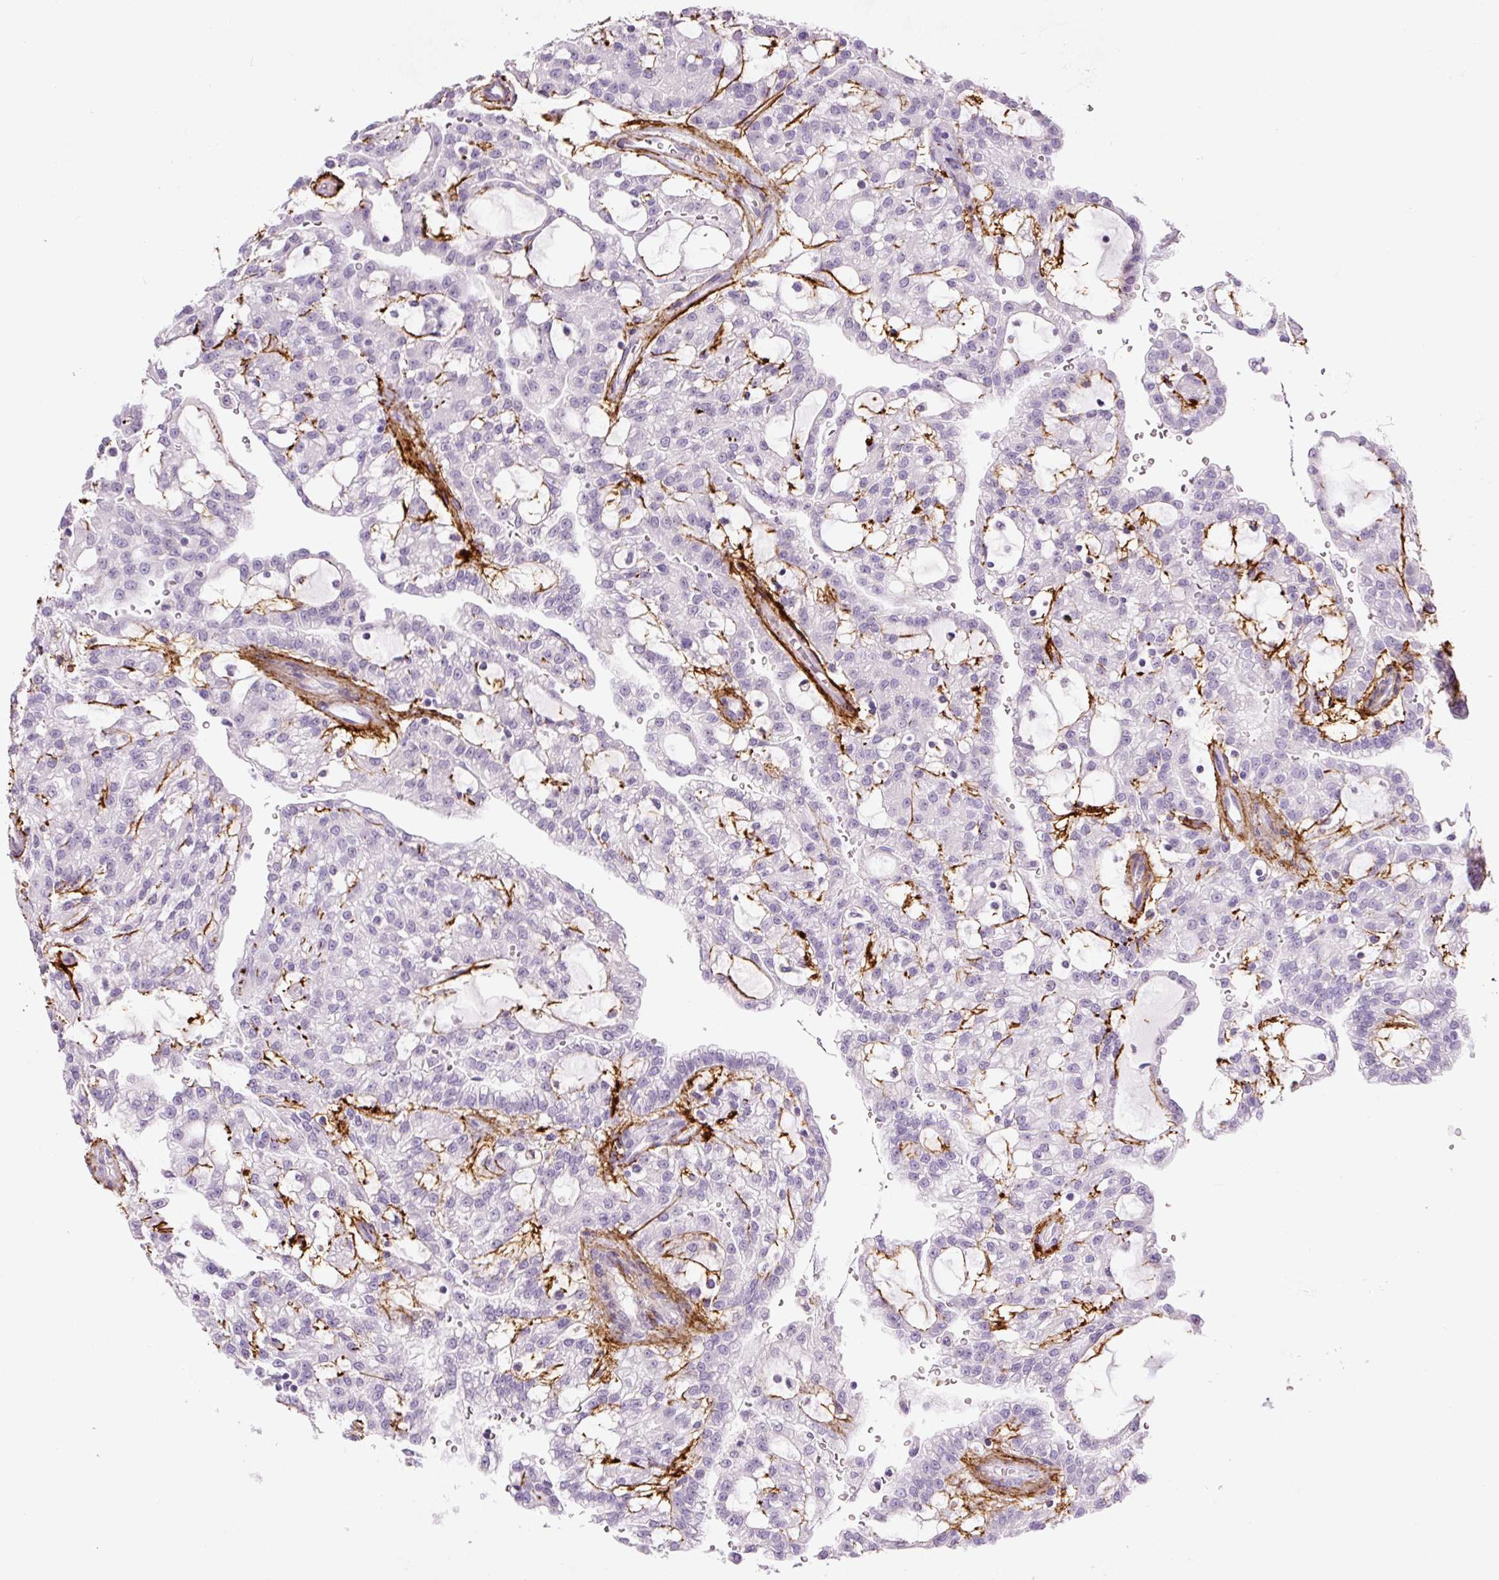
{"staining": {"intensity": "negative", "quantity": "none", "location": "none"}, "tissue": "renal cancer", "cell_type": "Tumor cells", "image_type": "cancer", "snomed": [{"axis": "morphology", "description": "Adenocarcinoma, NOS"}, {"axis": "topography", "description": "Kidney"}], "caption": "Immunohistochemical staining of adenocarcinoma (renal) exhibits no significant staining in tumor cells.", "gene": "FBN1", "patient": {"sex": "male", "age": 63}}